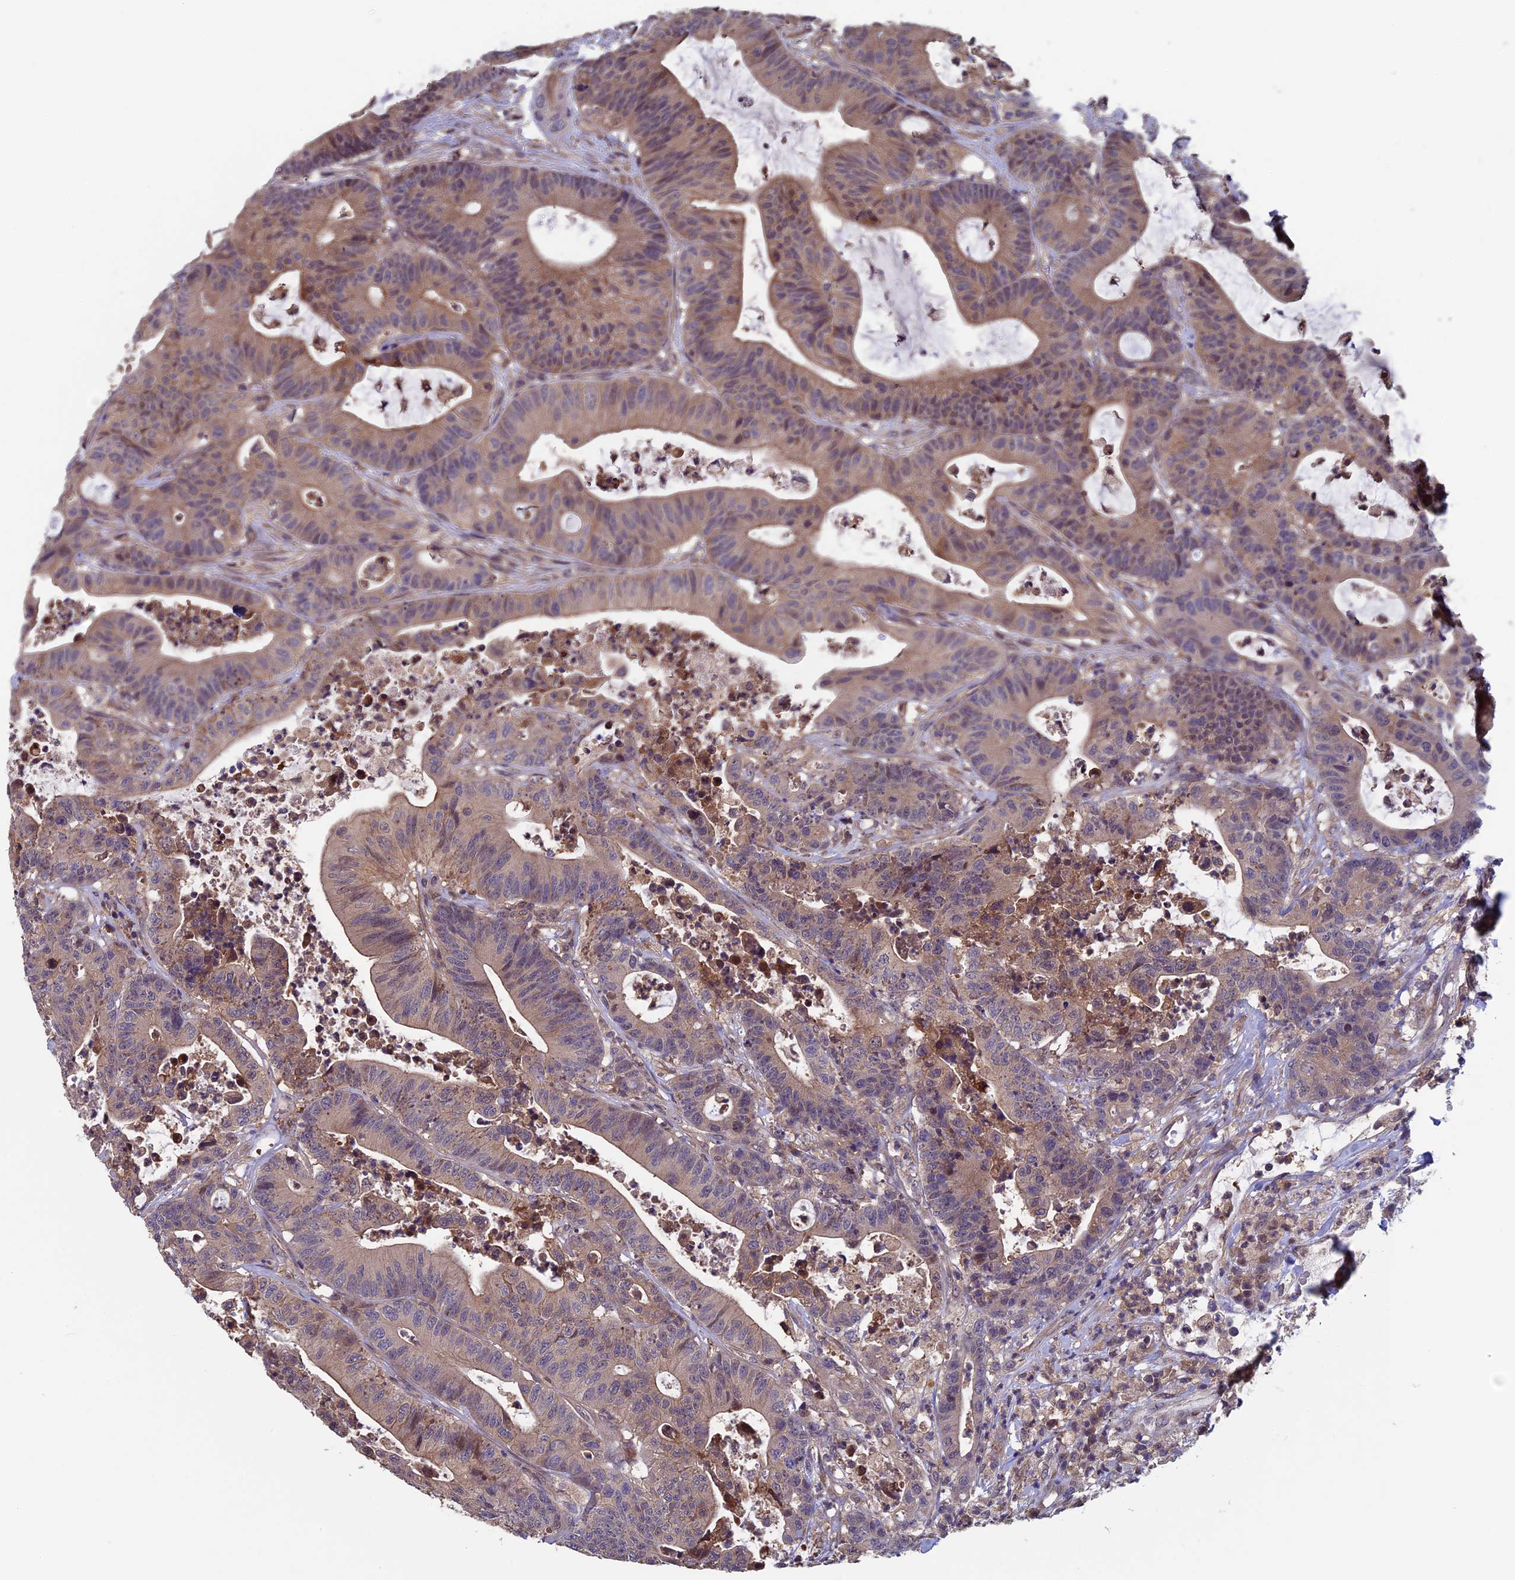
{"staining": {"intensity": "moderate", "quantity": "25%-75%", "location": "cytoplasmic/membranous"}, "tissue": "colorectal cancer", "cell_type": "Tumor cells", "image_type": "cancer", "snomed": [{"axis": "morphology", "description": "Adenocarcinoma, NOS"}, {"axis": "topography", "description": "Colon"}], "caption": "Colorectal adenocarcinoma was stained to show a protein in brown. There is medium levels of moderate cytoplasmic/membranous positivity in approximately 25%-75% of tumor cells.", "gene": "LCMT1", "patient": {"sex": "female", "age": 84}}